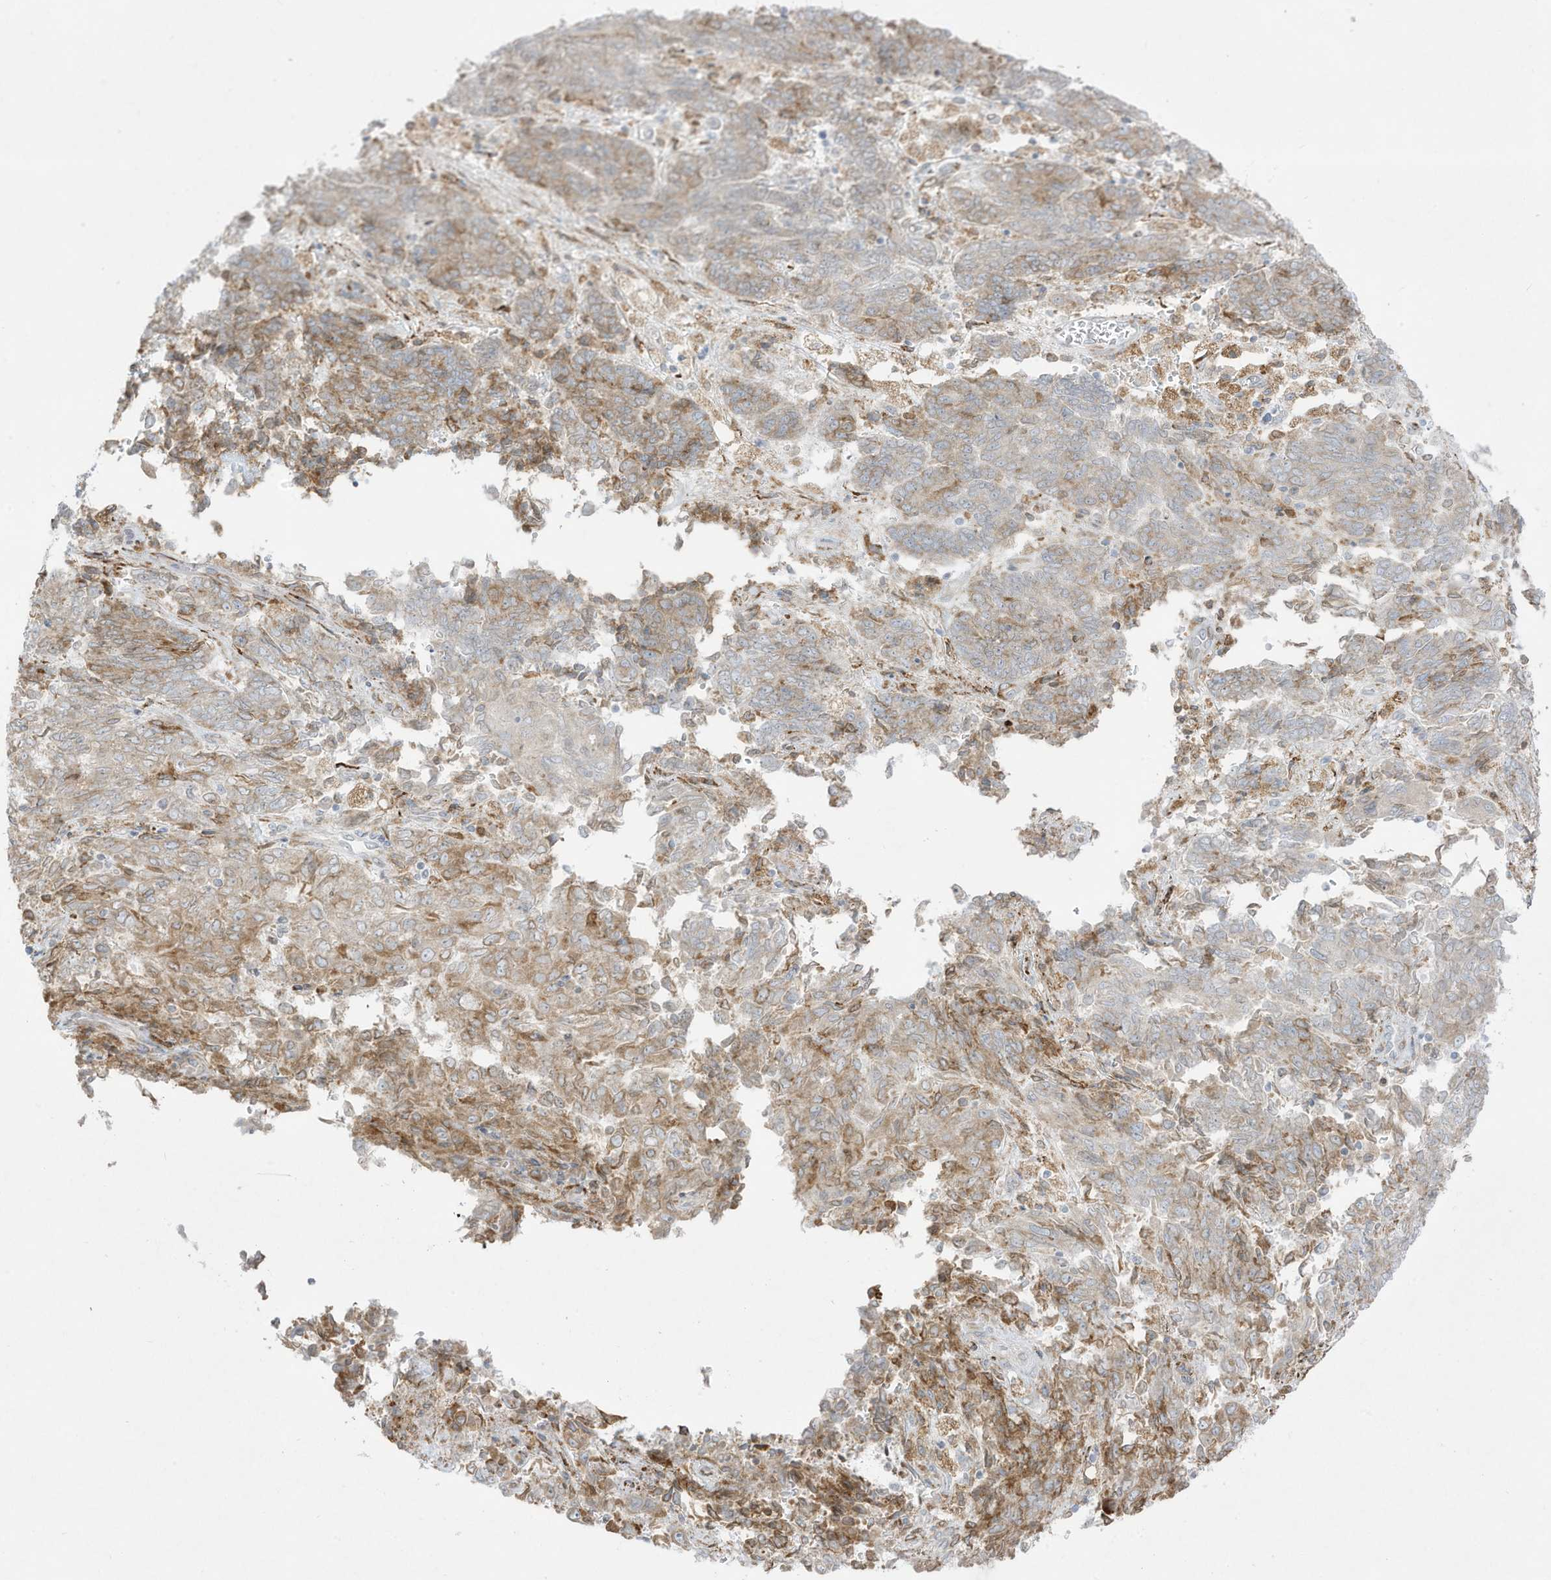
{"staining": {"intensity": "weak", "quantity": "<25%", "location": "cytoplasmic/membranous"}, "tissue": "endometrial cancer", "cell_type": "Tumor cells", "image_type": "cancer", "snomed": [{"axis": "morphology", "description": "Adenocarcinoma, NOS"}, {"axis": "topography", "description": "Endometrium"}], "caption": "Tumor cells are negative for protein expression in human endometrial cancer (adenocarcinoma).", "gene": "PTK6", "patient": {"sex": "female", "age": 80}}